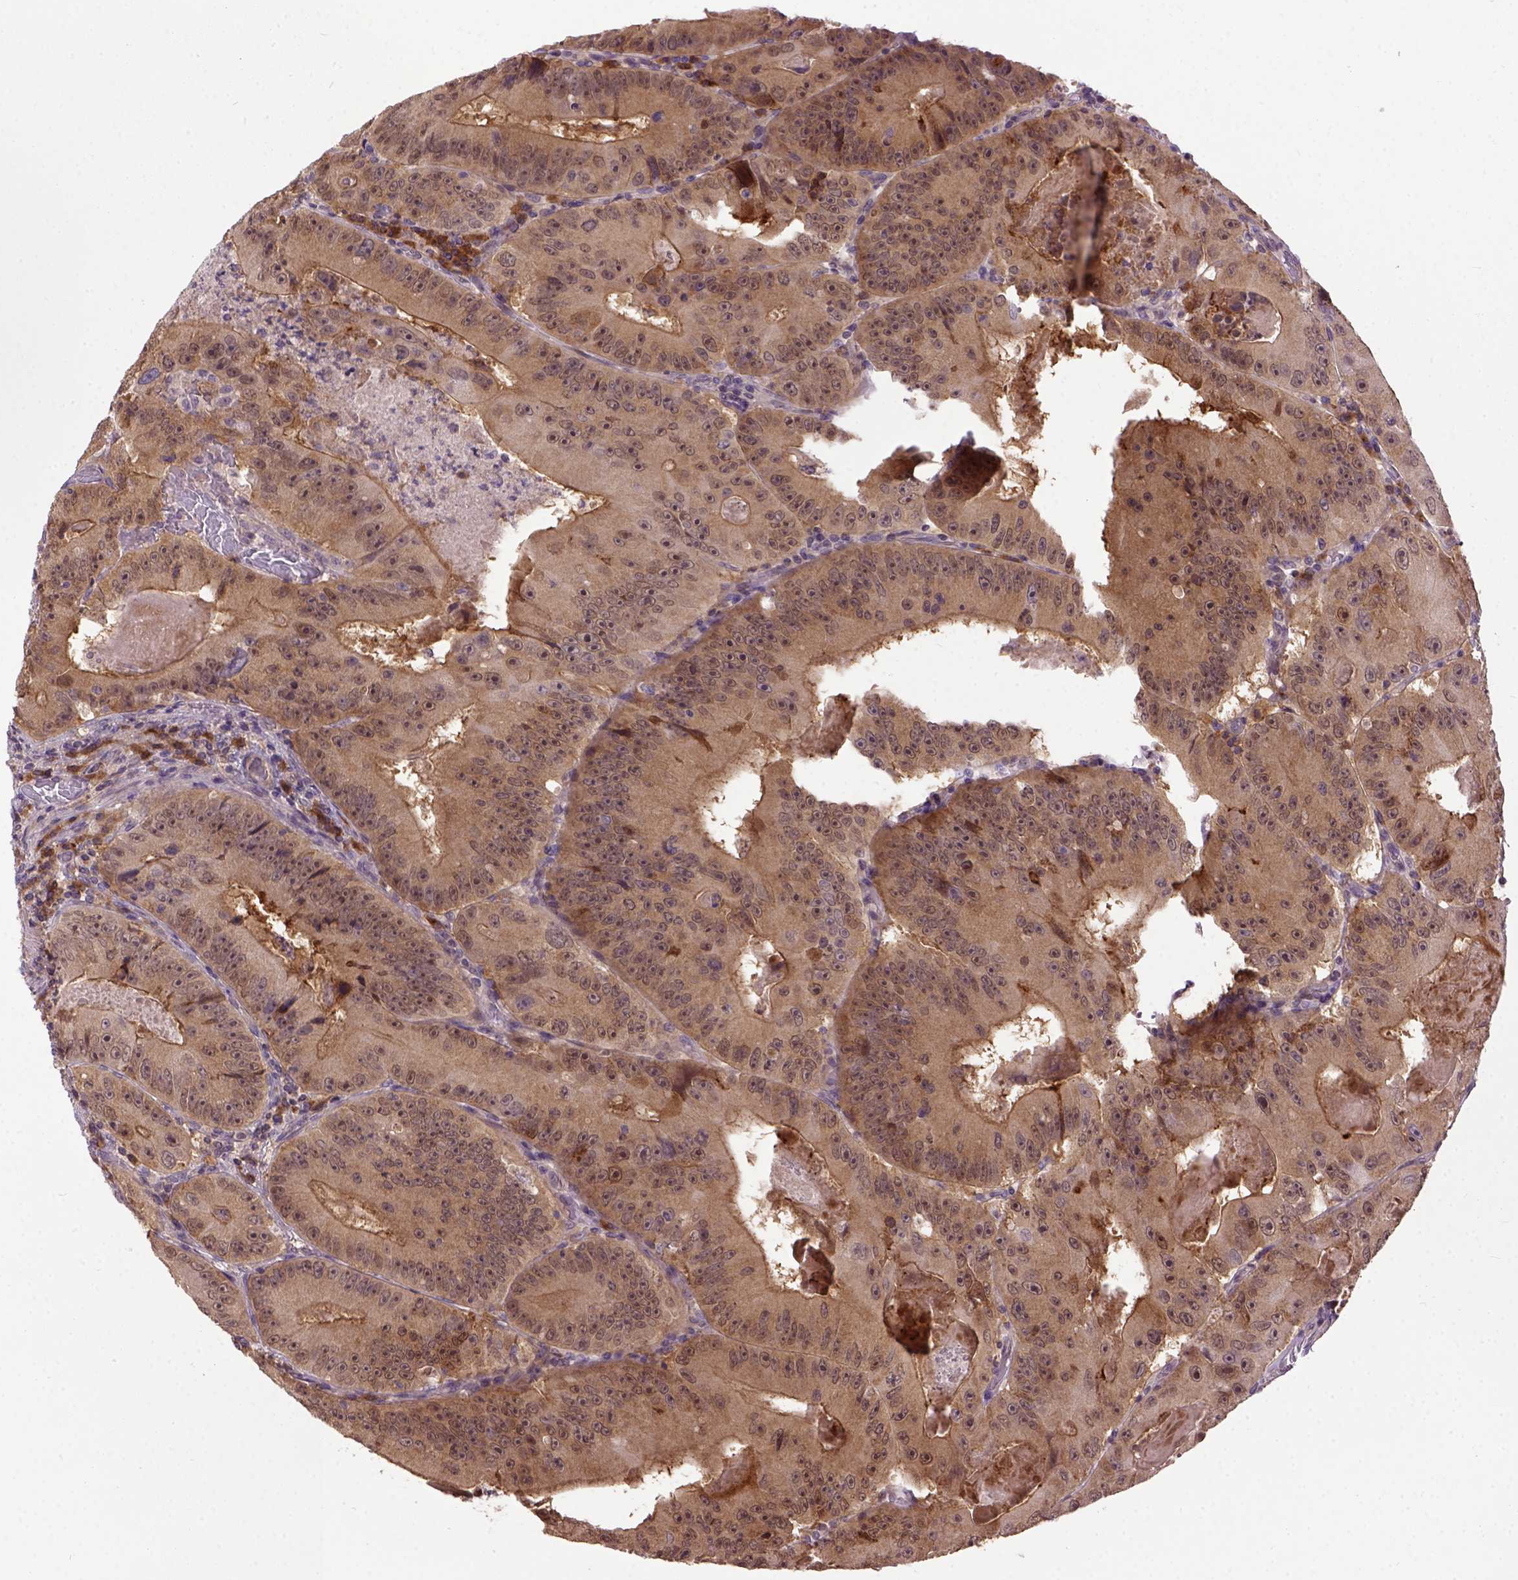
{"staining": {"intensity": "moderate", "quantity": ">75%", "location": "cytoplasmic/membranous"}, "tissue": "colorectal cancer", "cell_type": "Tumor cells", "image_type": "cancer", "snomed": [{"axis": "morphology", "description": "Adenocarcinoma, NOS"}, {"axis": "topography", "description": "Colon"}], "caption": "Immunohistochemistry of human colorectal adenocarcinoma demonstrates medium levels of moderate cytoplasmic/membranous staining in about >75% of tumor cells.", "gene": "CPNE1", "patient": {"sex": "female", "age": 86}}